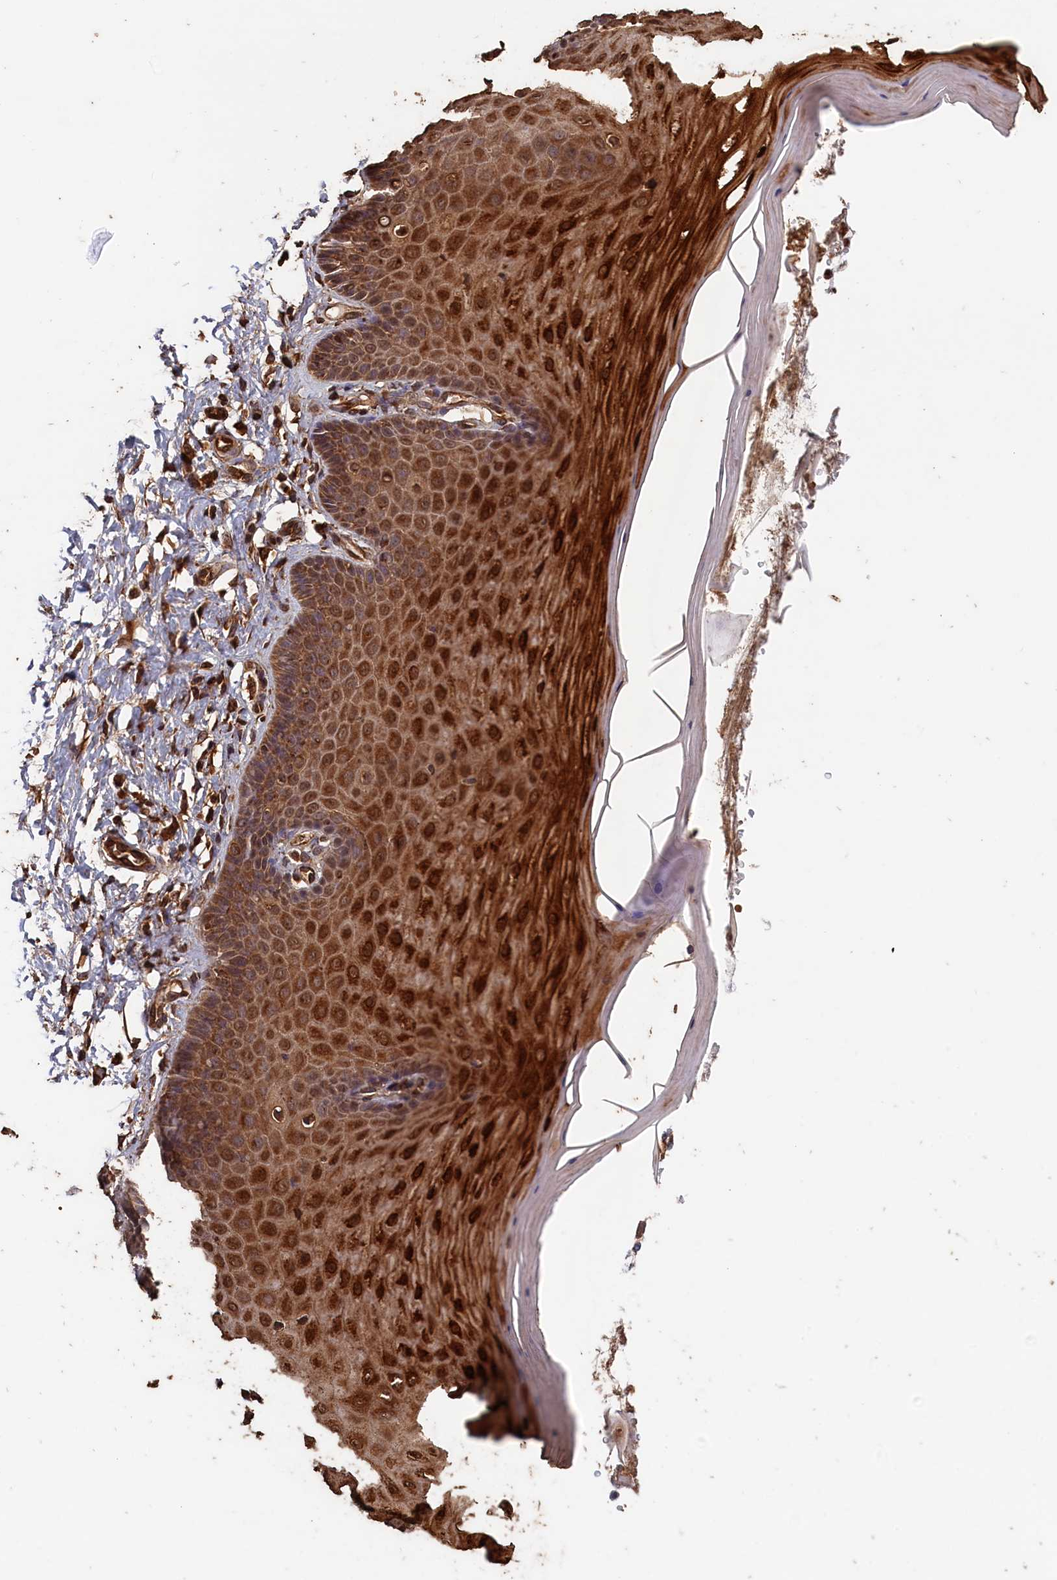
{"staining": {"intensity": "moderate", "quantity": ">75%", "location": "cytoplasmic/membranous"}, "tissue": "cervix", "cell_type": "Glandular cells", "image_type": "normal", "snomed": [{"axis": "morphology", "description": "Normal tissue, NOS"}, {"axis": "topography", "description": "Cervix"}], "caption": "This is a micrograph of immunohistochemistry staining of benign cervix, which shows moderate staining in the cytoplasmic/membranous of glandular cells.", "gene": "SNX33", "patient": {"sex": "female", "age": 55}}